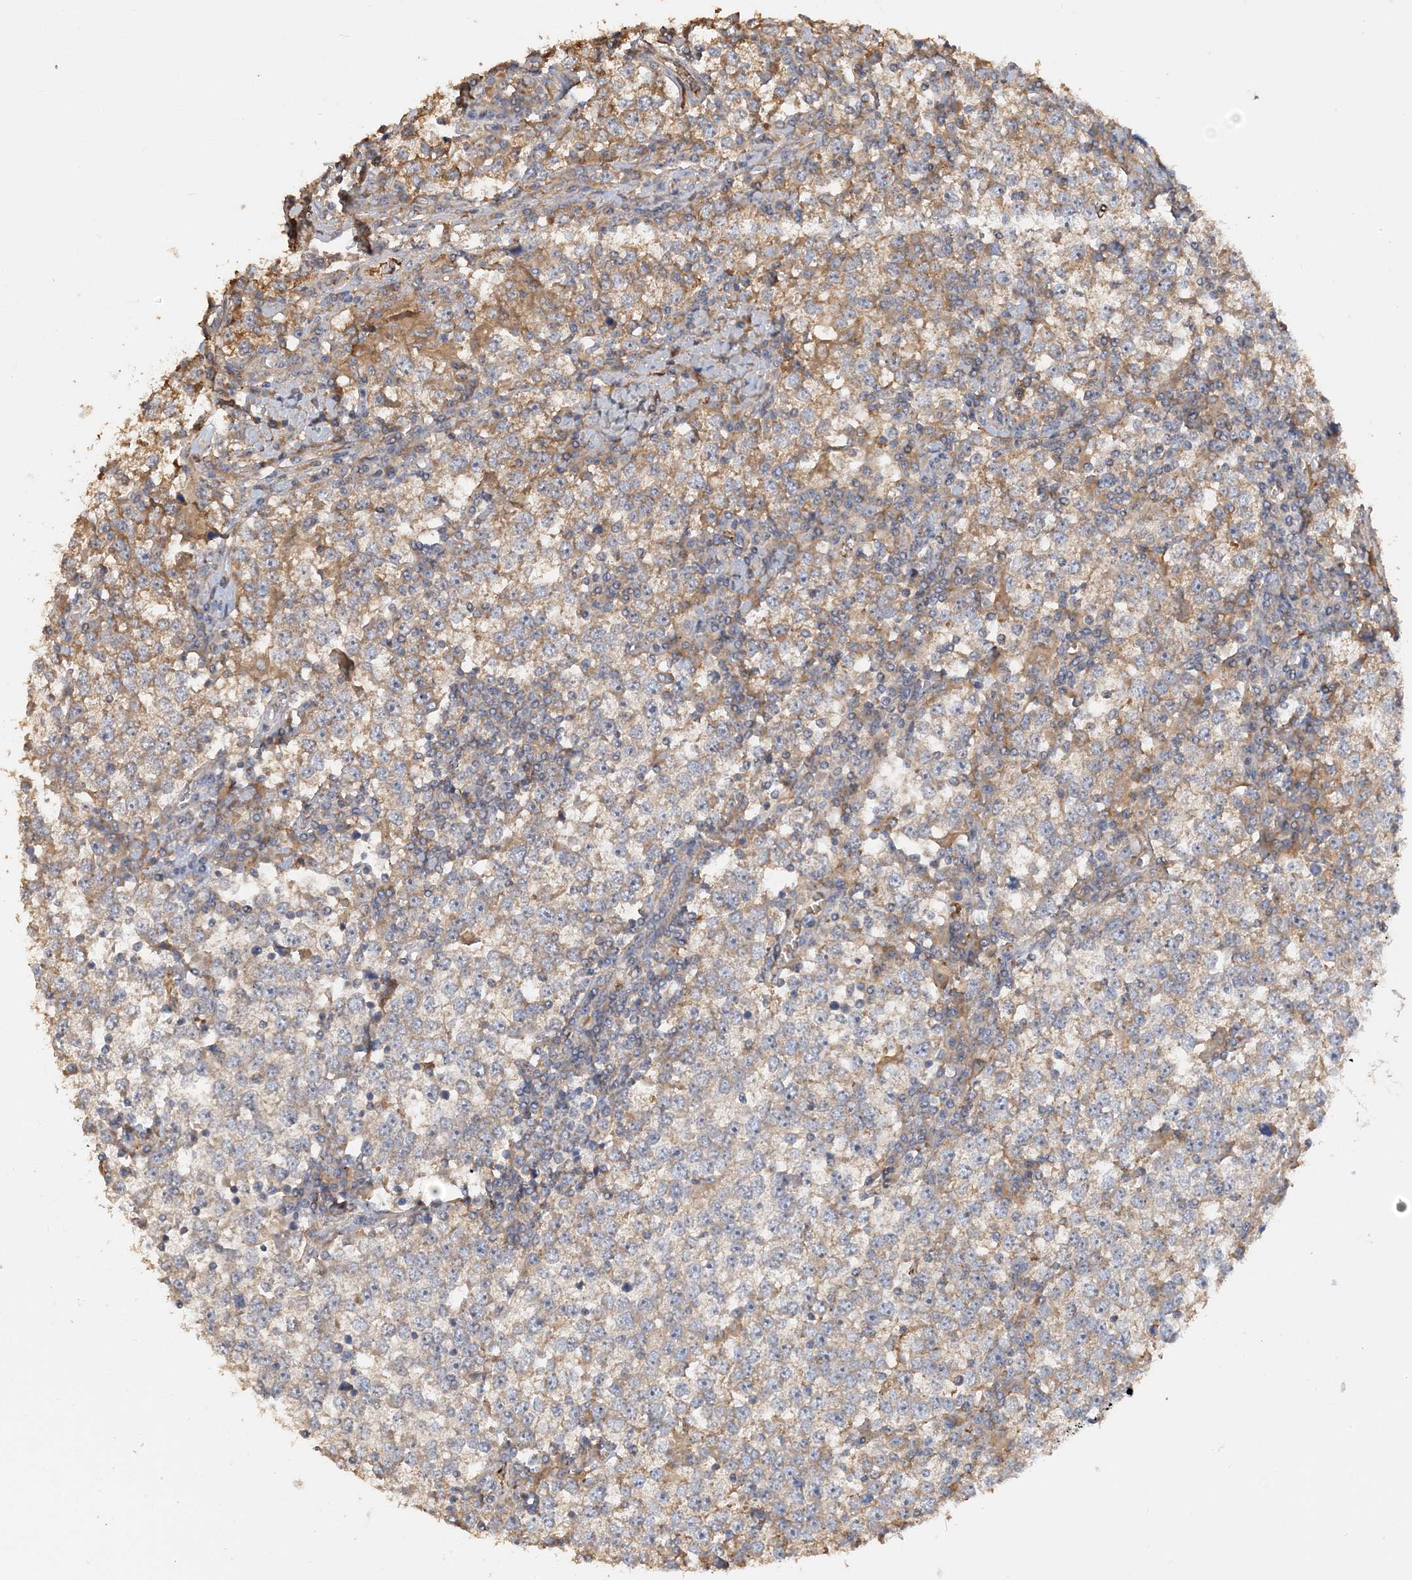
{"staining": {"intensity": "moderate", "quantity": "25%-75%", "location": "cytoplasmic/membranous"}, "tissue": "testis cancer", "cell_type": "Tumor cells", "image_type": "cancer", "snomed": [{"axis": "morphology", "description": "Seminoma, NOS"}, {"axis": "topography", "description": "Testis"}], "caption": "Testis seminoma was stained to show a protein in brown. There is medium levels of moderate cytoplasmic/membranous expression in approximately 25%-75% of tumor cells. Nuclei are stained in blue.", "gene": "GRINA", "patient": {"sex": "male", "age": 65}}